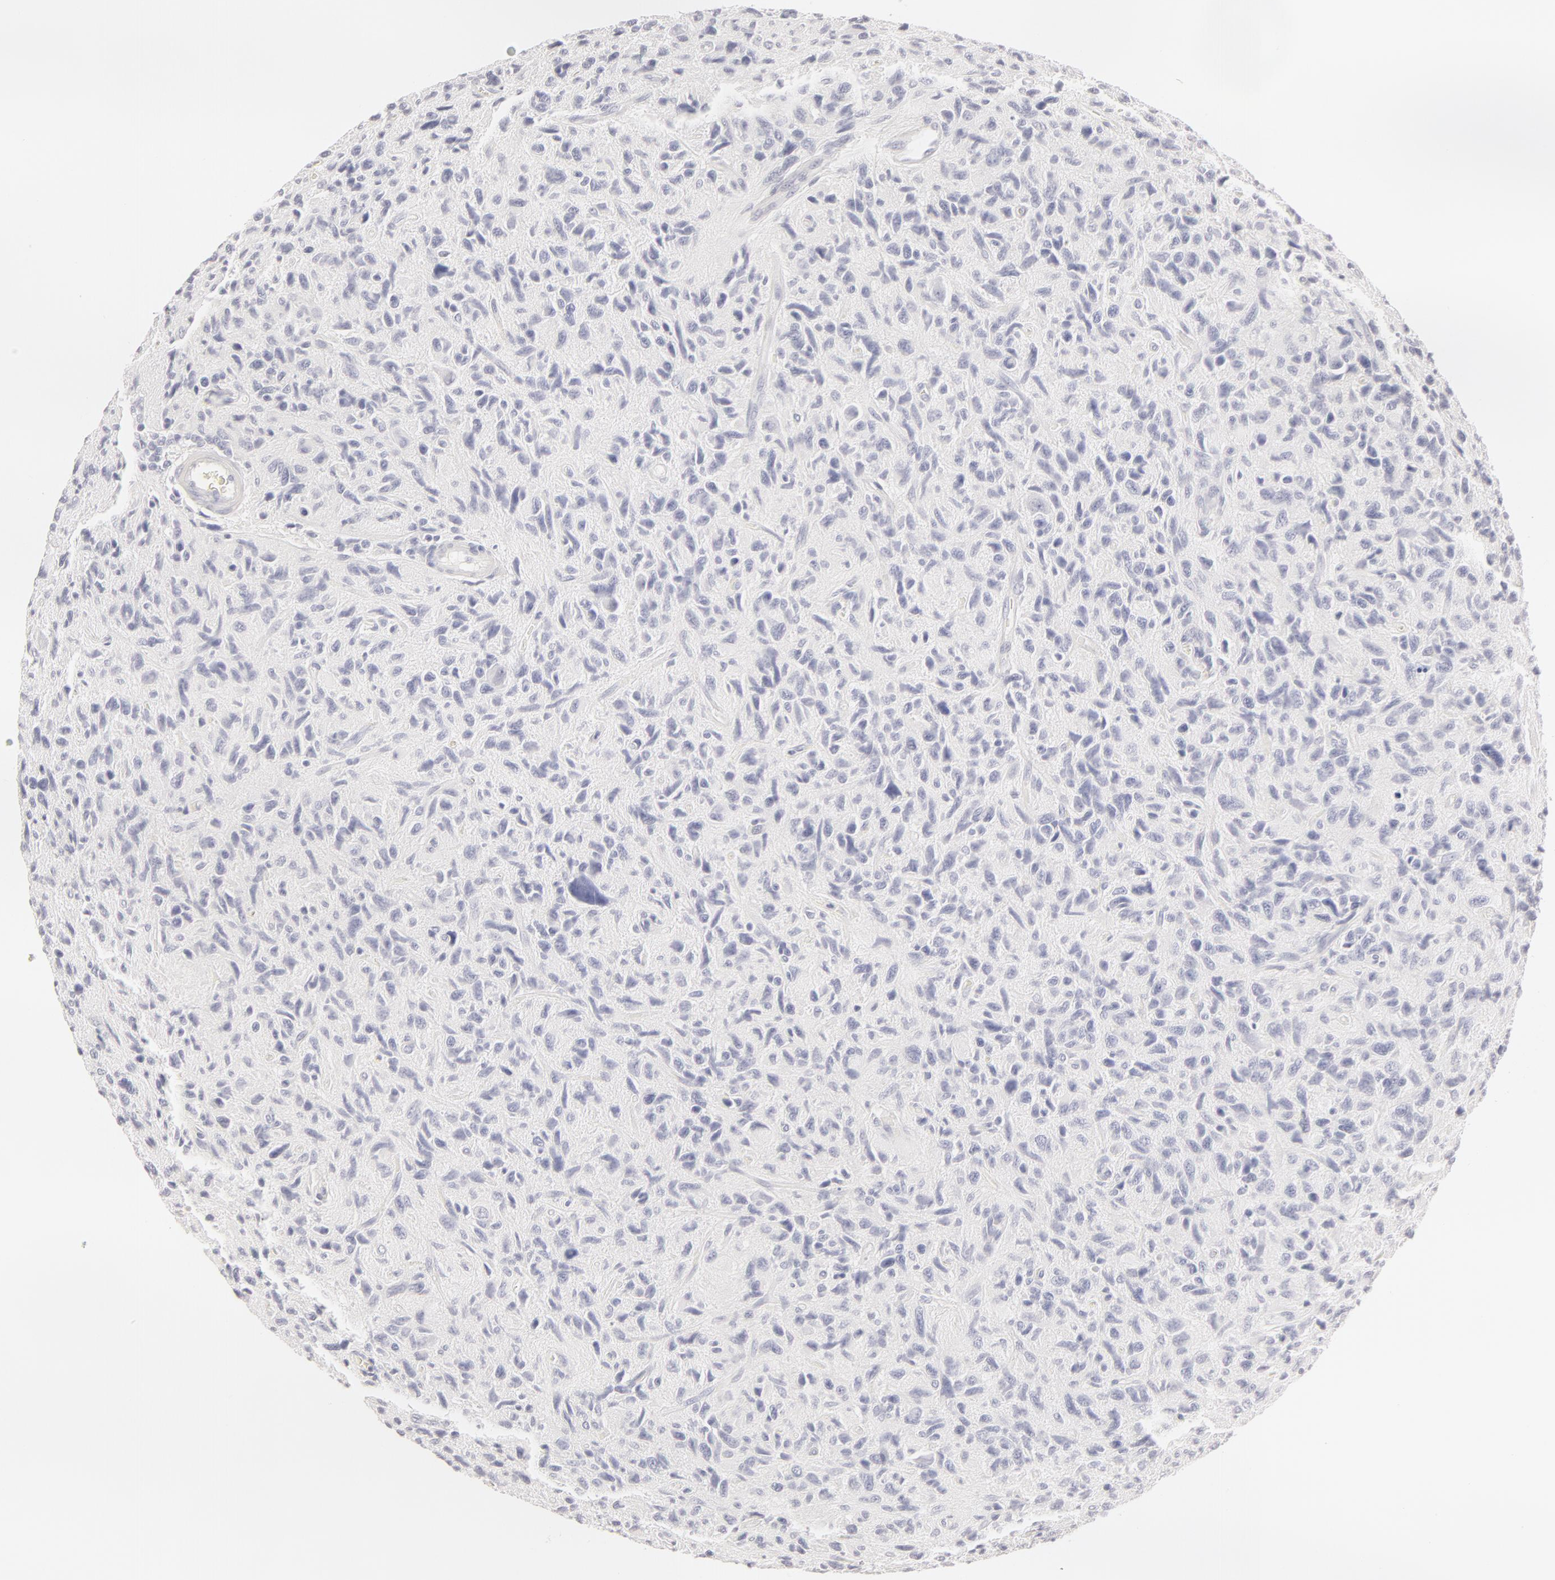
{"staining": {"intensity": "negative", "quantity": "none", "location": "none"}, "tissue": "glioma", "cell_type": "Tumor cells", "image_type": "cancer", "snomed": [{"axis": "morphology", "description": "Glioma, malignant, High grade"}, {"axis": "topography", "description": "Brain"}], "caption": "Human high-grade glioma (malignant) stained for a protein using immunohistochemistry (IHC) exhibits no staining in tumor cells.", "gene": "LGALS7B", "patient": {"sex": "female", "age": 60}}